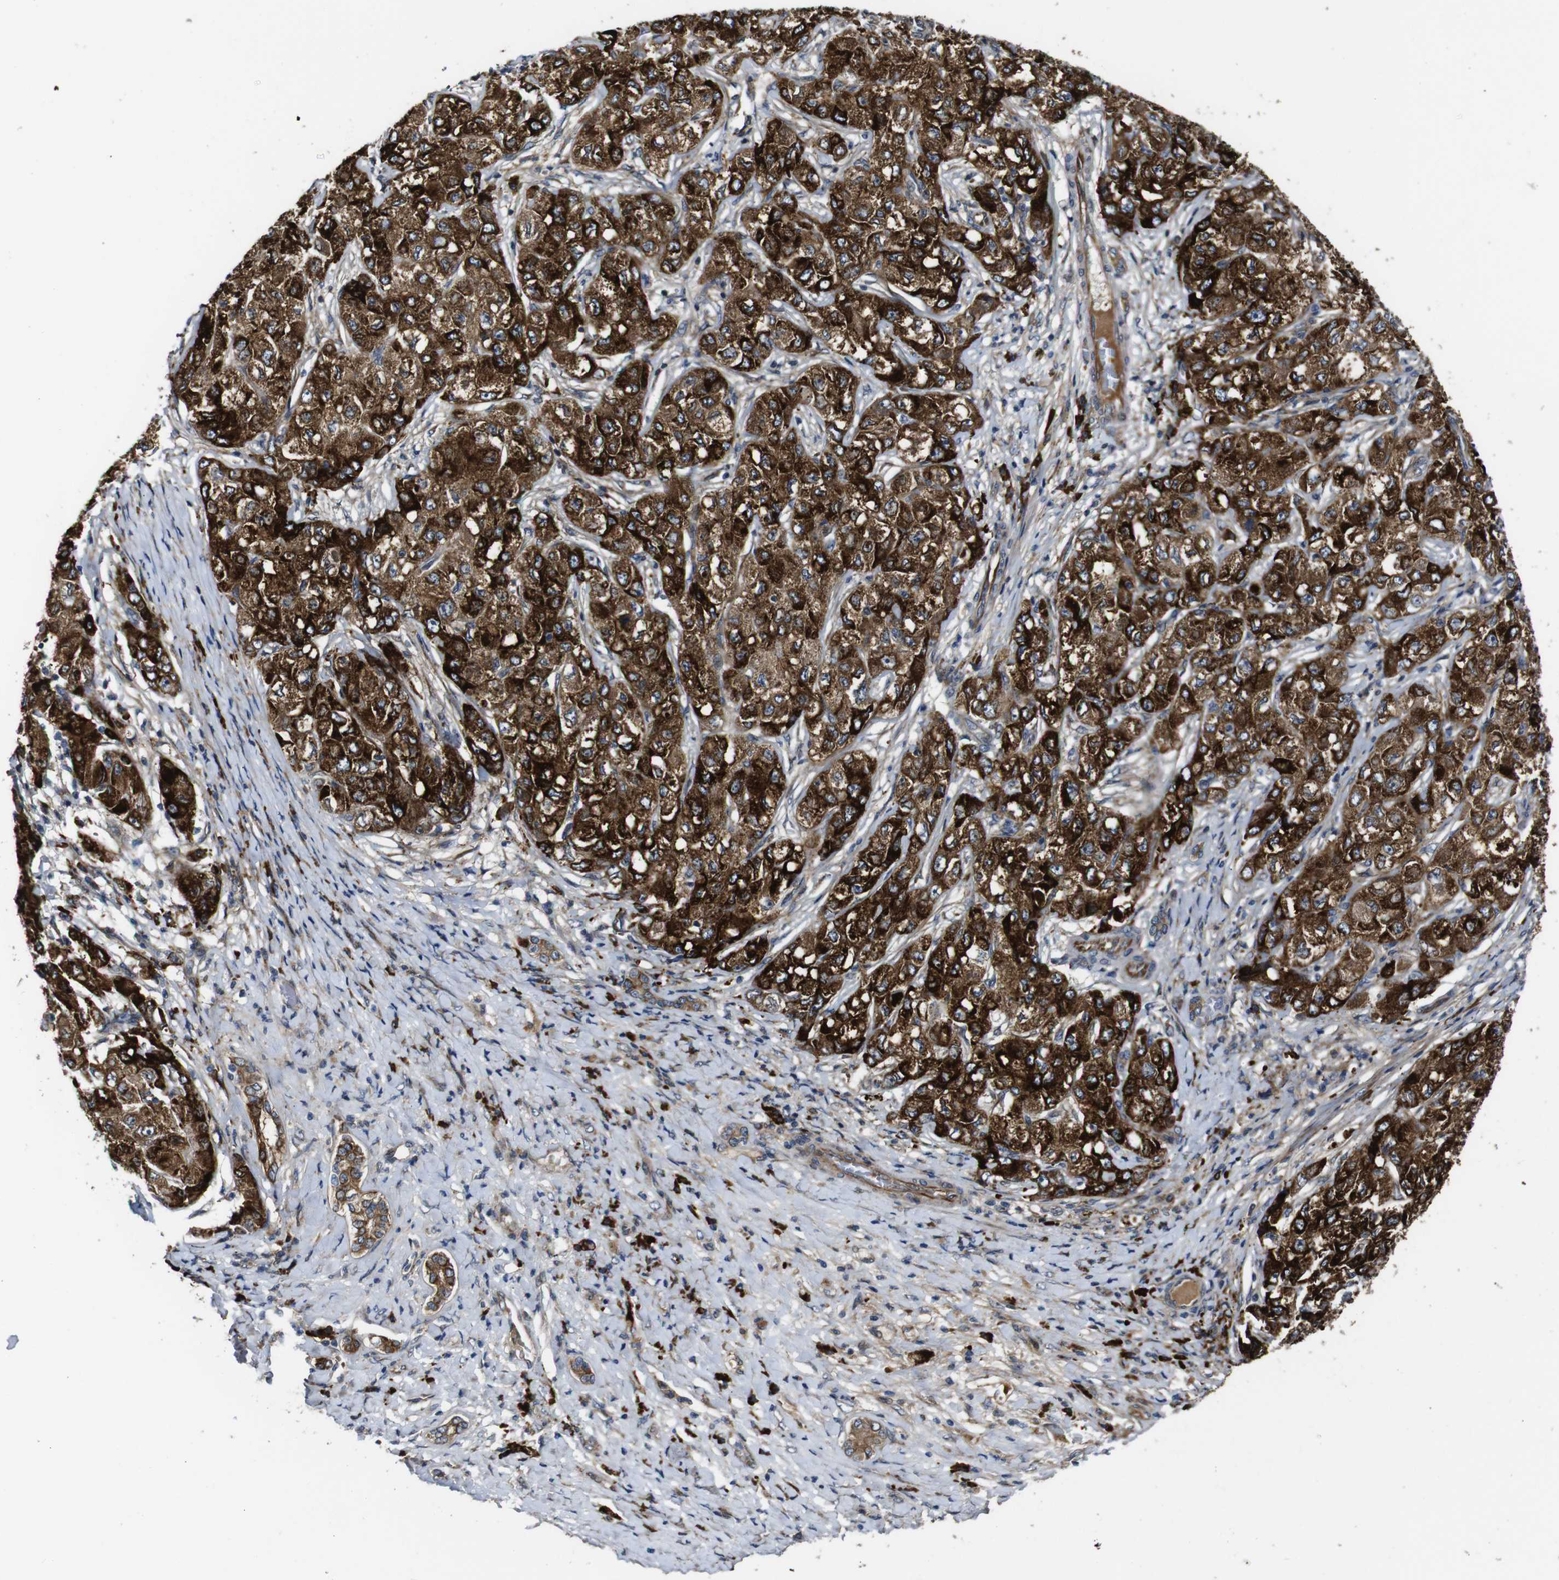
{"staining": {"intensity": "strong", "quantity": ">75%", "location": "cytoplasmic/membranous"}, "tissue": "liver cancer", "cell_type": "Tumor cells", "image_type": "cancer", "snomed": [{"axis": "morphology", "description": "Carcinoma, Hepatocellular, NOS"}, {"axis": "topography", "description": "Liver"}], "caption": "The image reveals staining of hepatocellular carcinoma (liver), revealing strong cytoplasmic/membranous protein staining (brown color) within tumor cells. The protein of interest is shown in brown color, while the nuclei are stained blue.", "gene": "UBE2G2", "patient": {"sex": "male", "age": 80}}